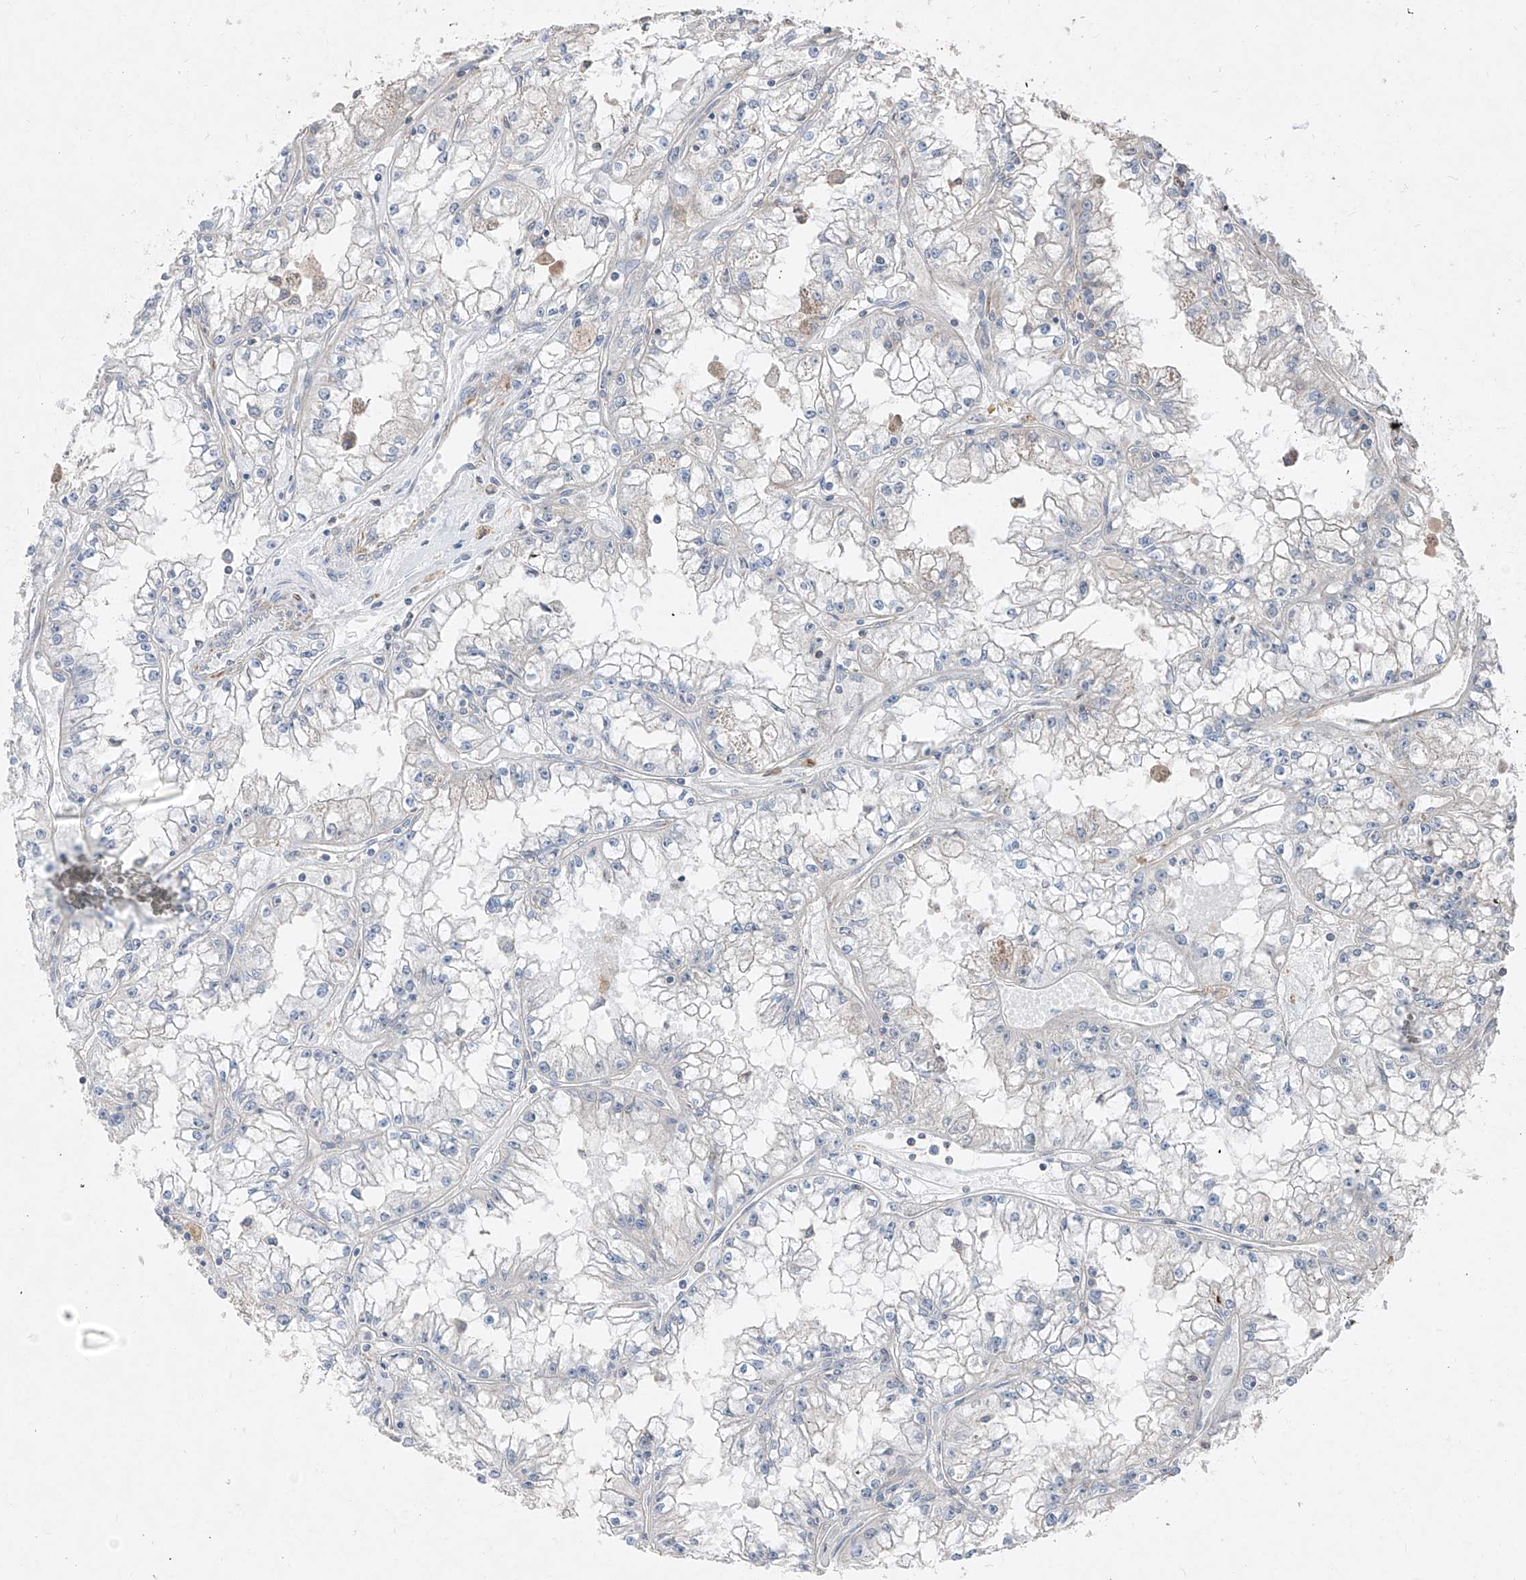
{"staining": {"intensity": "negative", "quantity": "none", "location": "none"}, "tissue": "renal cancer", "cell_type": "Tumor cells", "image_type": "cancer", "snomed": [{"axis": "morphology", "description": "Adenocarcinoma, NOS"}, {"axis": "topography", "description": "Kidney"}], "caption": "Image shows no significant protein positivity in tumor cells of adenocarcinoma (renal).", "gene": "UFD1", "patient": {"sex": "male", "age": 56}}